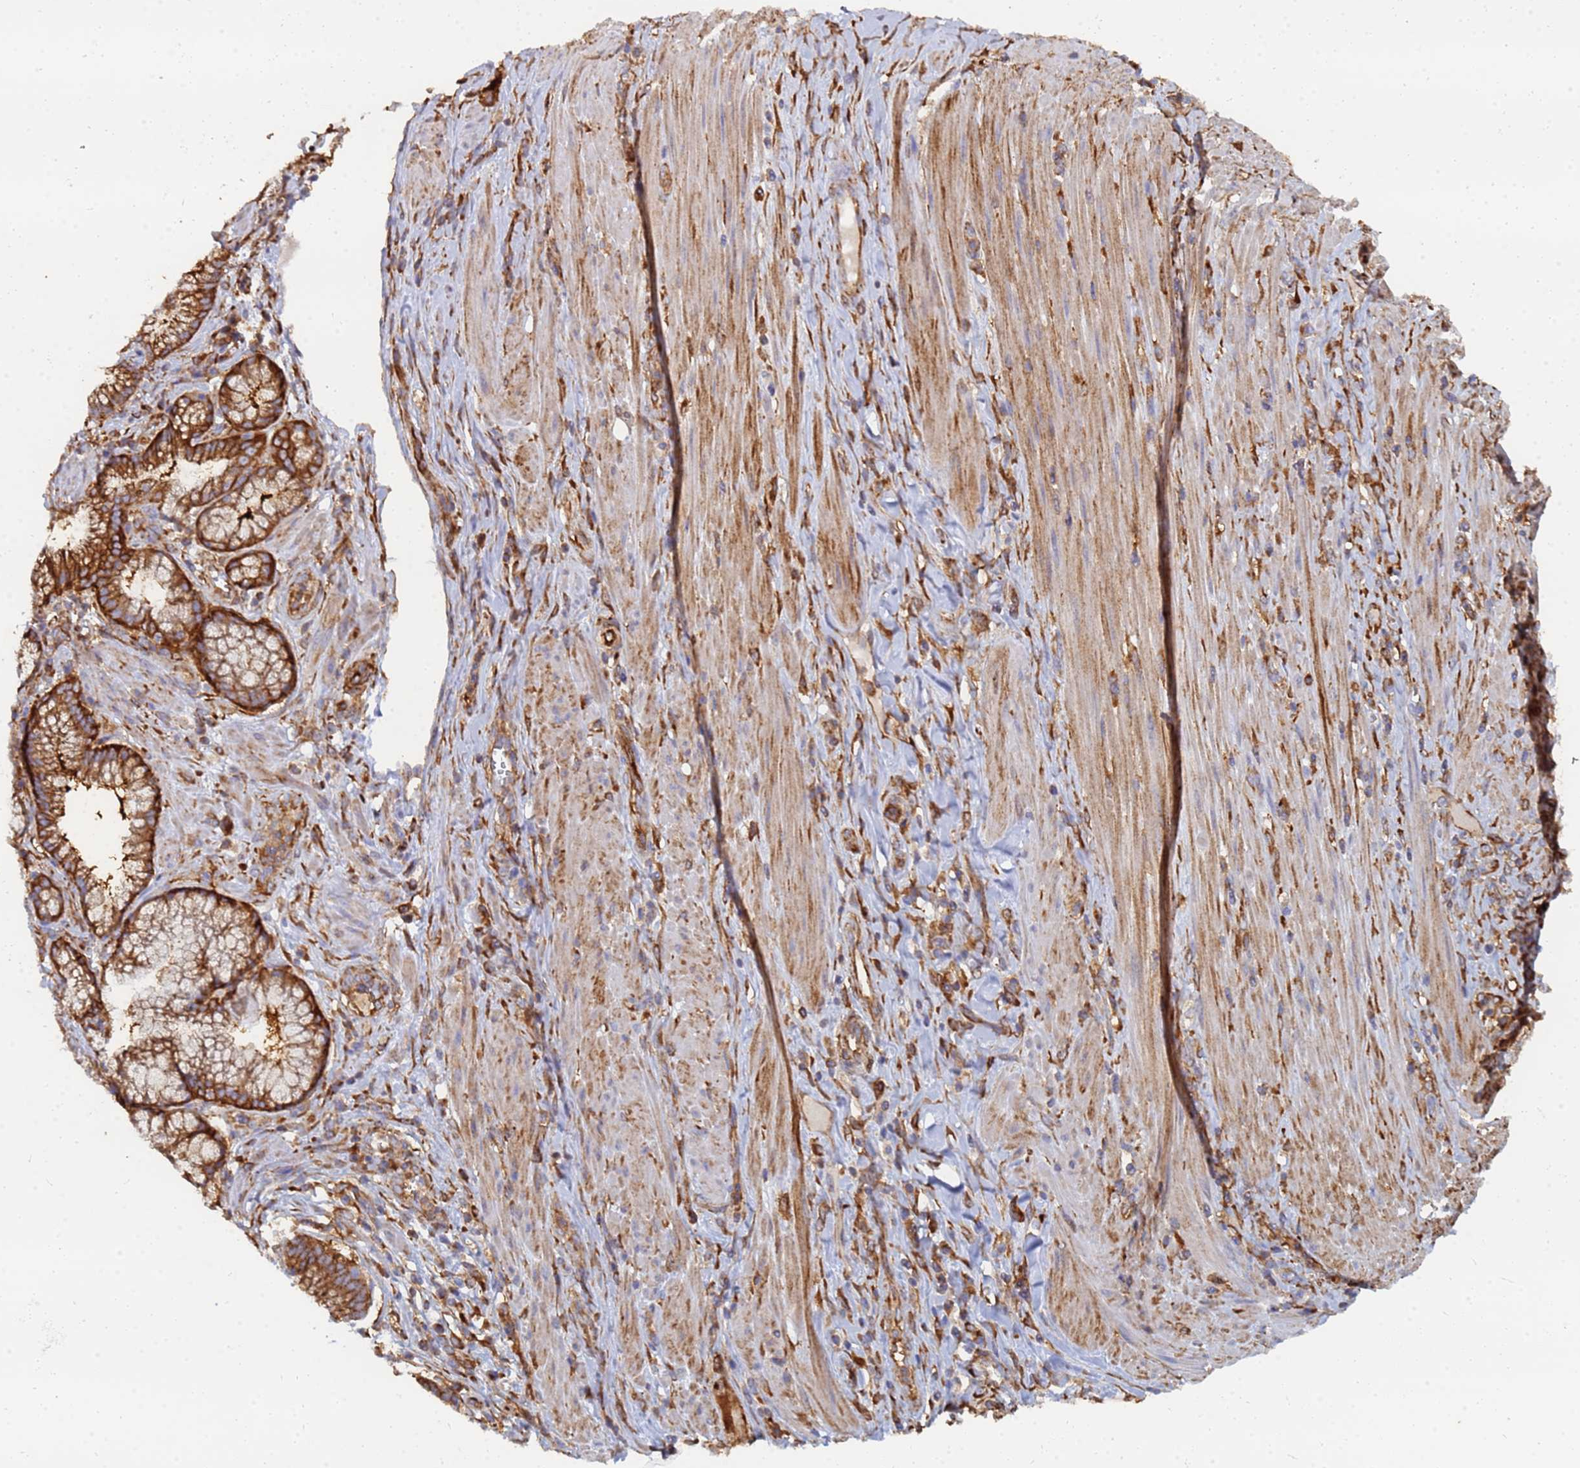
{"staining": {"intensity": "strong", "quantity": ">75%", "location": "cytoplasmic/membranous"}, "tissue": "pancreatic cancer", "cell_type": "Tumor cells", "image_type": "cancer", "snomed": [{"axis": "morphology", "description": "Adenocarcinoma, NOS"}, {"axis": "topography", "description": "Pancreas"}], "caption": "Pancreatic cancer (adenocarcinoma) tissue shows strong cytoplasmic/membranous positivity in approximately >75% of tumor cells (brown staining indicates protein expression, while blue staining denotes nuclei).", "gene": "GPR42", "patient": {"sex": "male", "age": 72}}